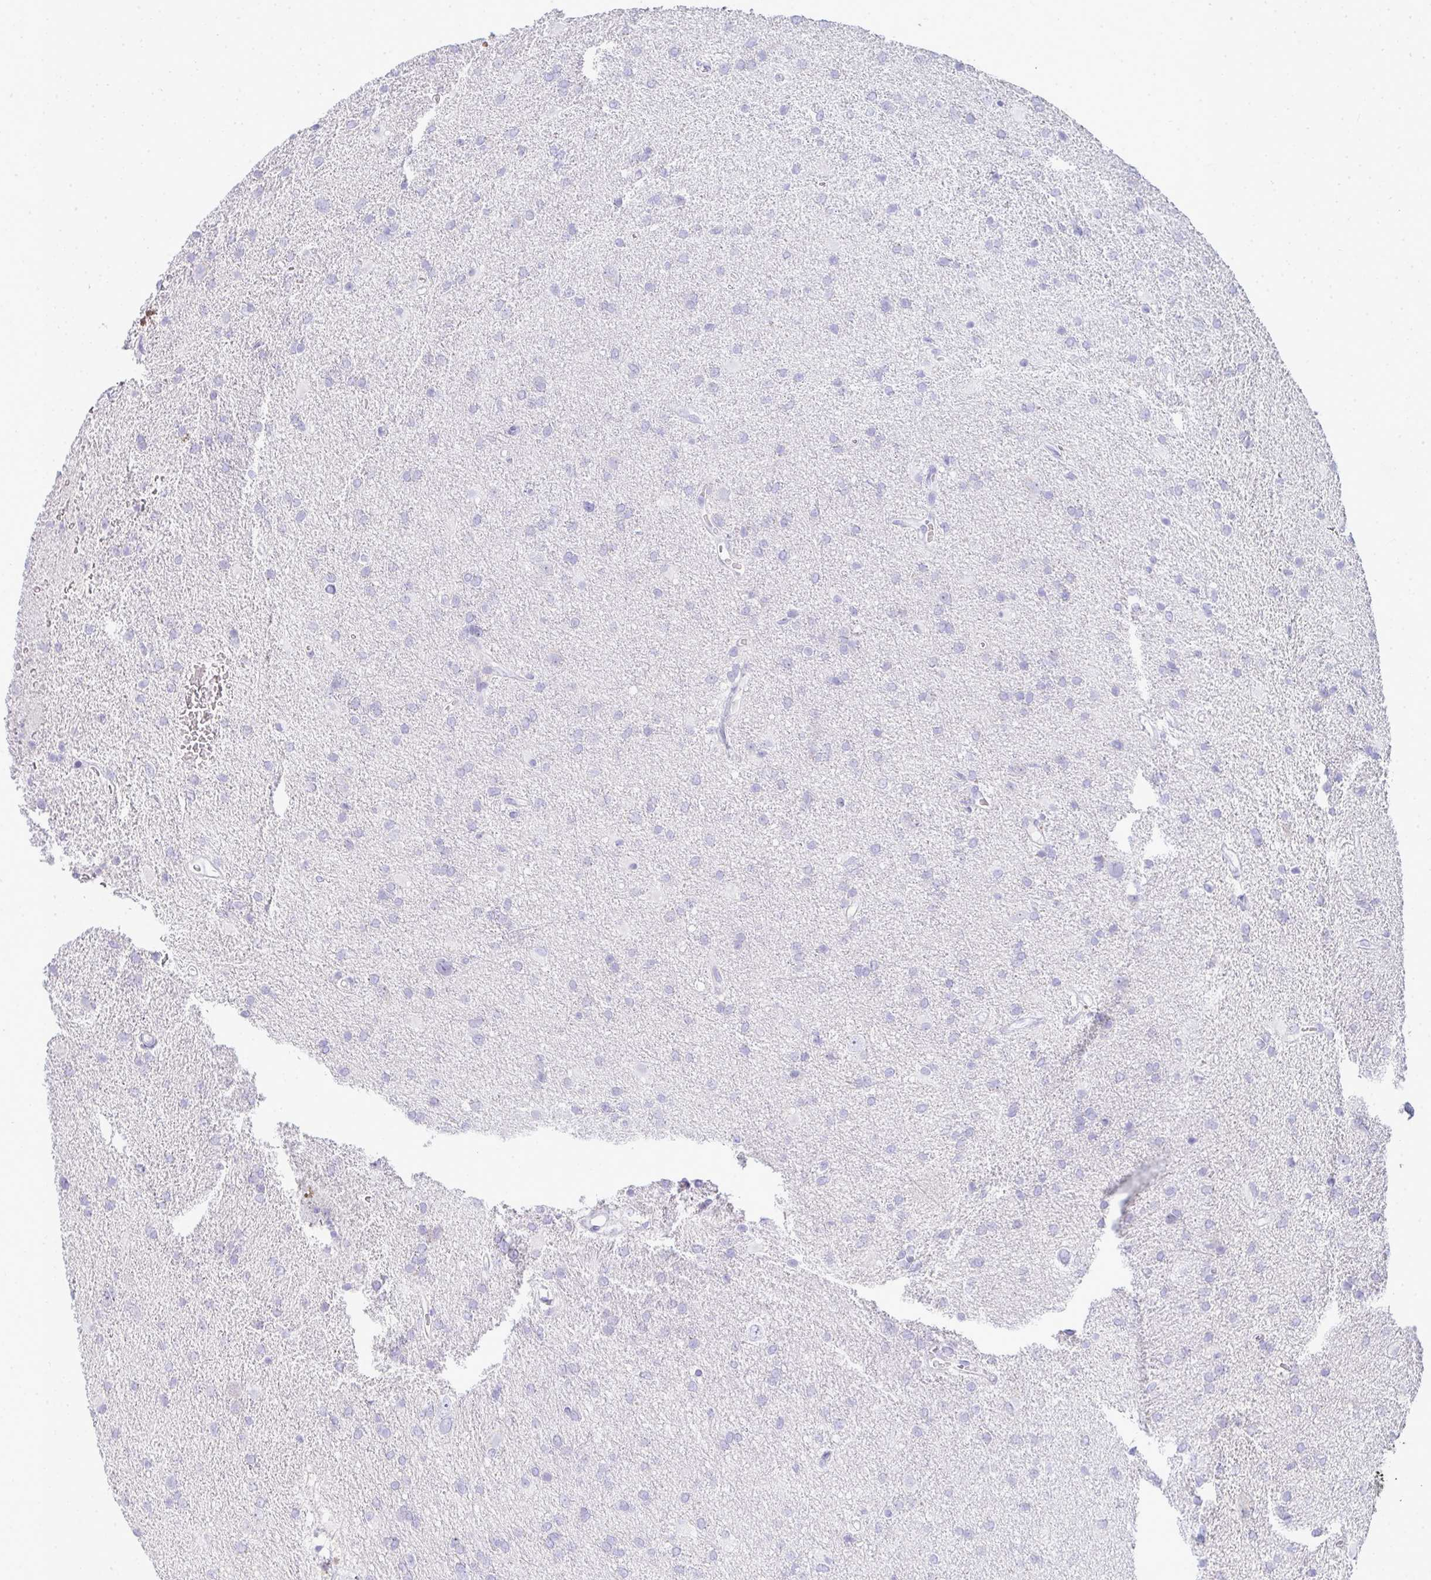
{"staining": {"intensity": "negative", "quantity": "none", "location": "none"}, "tissue": "glioma", "cell_type": "Tumor cells", "image_type": "cancer", "snomed": [{"axis": "morphology", "description": "Glioma, malignant, Low grade"}, {"axis": "topography", "description": "Brain"}], "caption": "DAB (3,3'-diaminobenzidine) immunohistochemical staining of human glioma demonstrates no significant expression in tumor cells. (DAB immunohistochemistry (IHC), high magnification).", "gene": "ZNF182", "patient": {"sex": "male", "age": 66}}